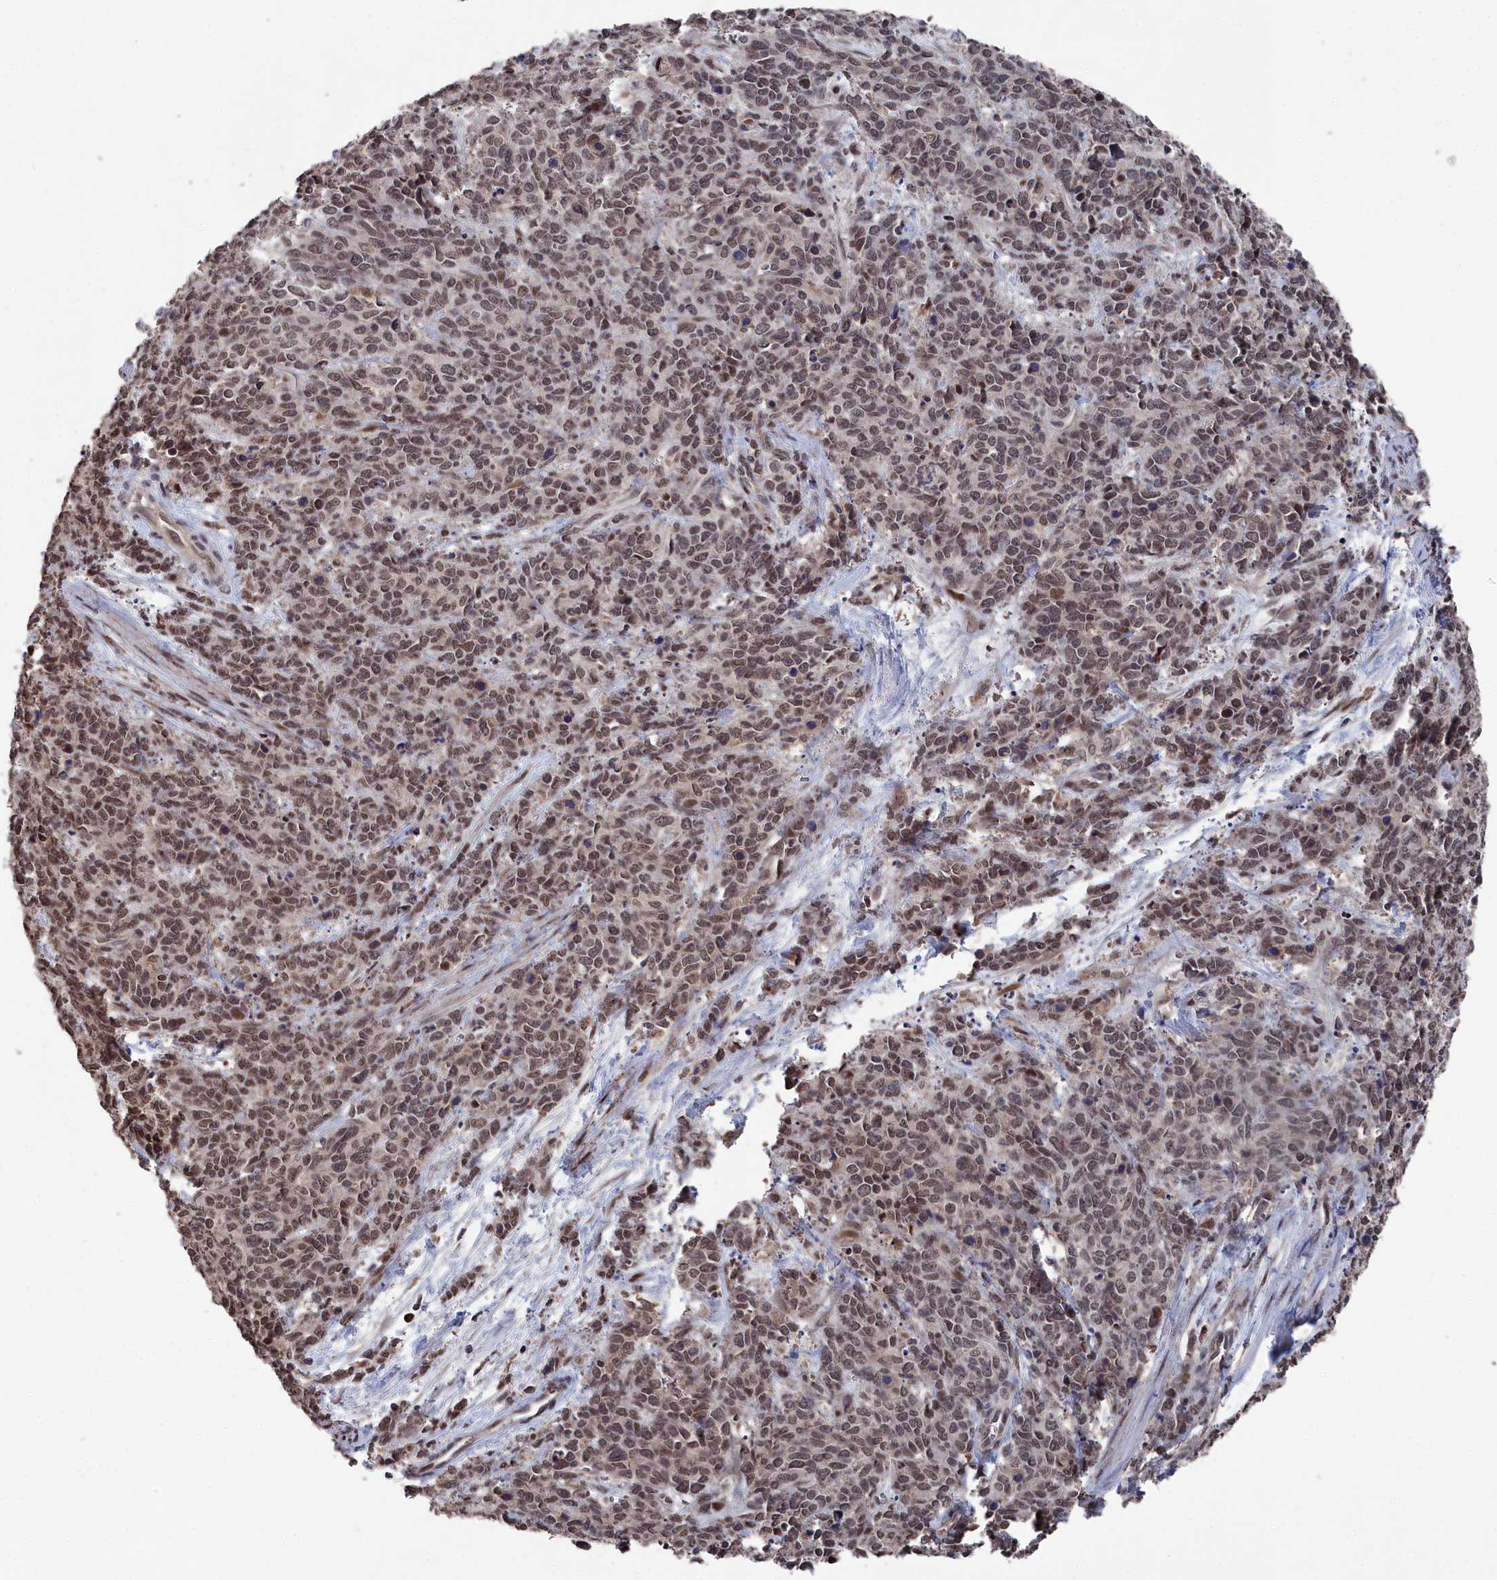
{"staining": {"intensity": "moderate", "quantity": ">75%", "location": "nuclear"}, "tissue": "cervical cancer", "cell_type": "Tumor cells", "image_type": "cancer", "snomed": [{"axis": "morphology", "description": "Squamous cell carcinoma, NOS"}, {"axis": "topography", "description": "Cervix"}], "caption": "This is an image of immunohistochemistry staining of cervical squamous cell carcinoma, which shows moderate expression in the nuclear of tumor cells.", "gene": "CEACAM21", "patient": {"sex": "female", "age": 60}}